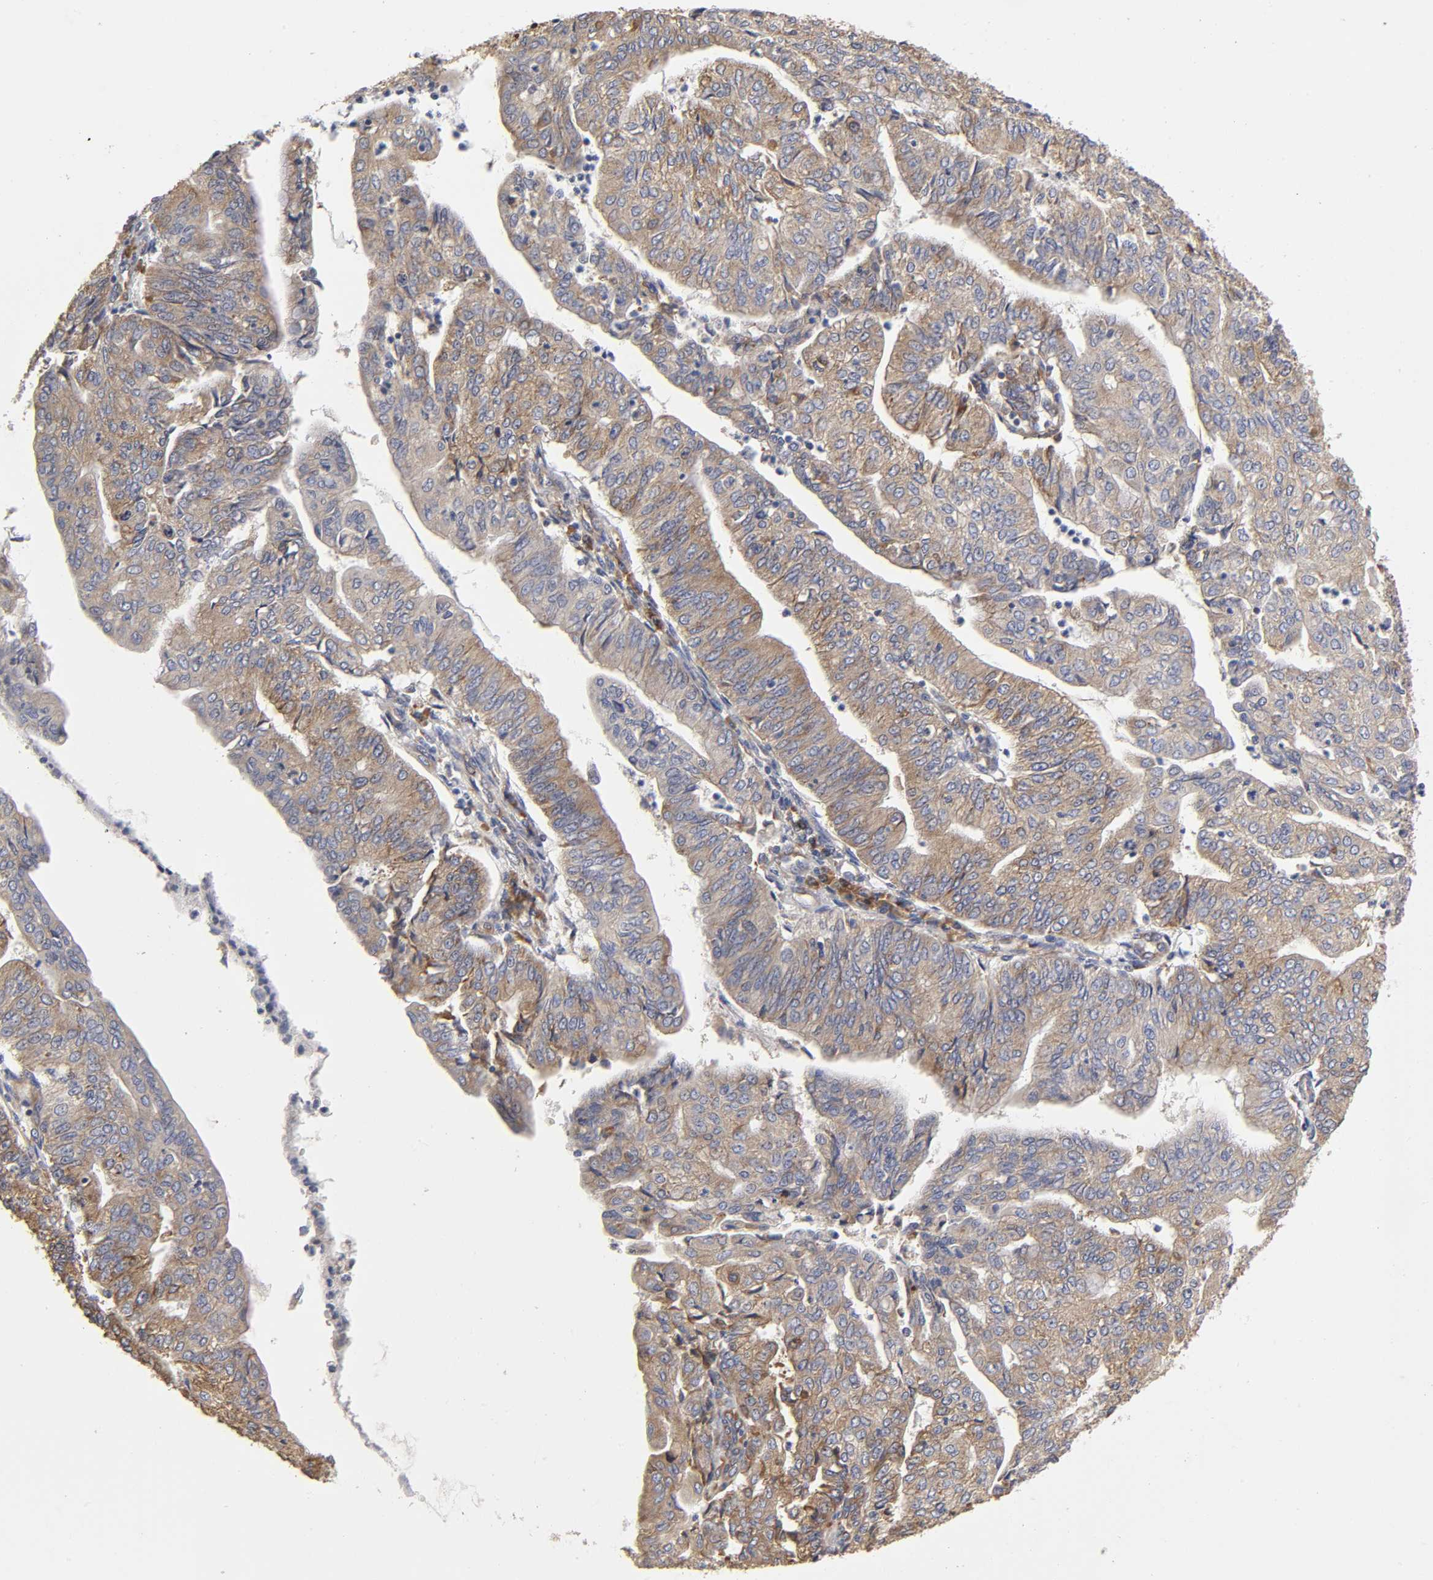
{"staining": {"intensity": "moderate", "quantity": ">75%", "location": "cytoplasmic/membranous"}, "tissue": "endometrial cancer", "cell_type": "Tumor cells", "image_type": "cancer", "snomed": [{"axis": "morphology", "description": "Adenocarcinoma, NOS"}, {"axis": "topography", "description": "Endometrium"}], "caption": "There is medium levels of moderate cytoplasmic/membranous positivity in tumor cells of endometrial cancer (adenocarcinoma), as demonstrated by immunohistochemical staining (brown color).", "gene": "RPL14", "patient": {"sex": "female", "age": 59}}